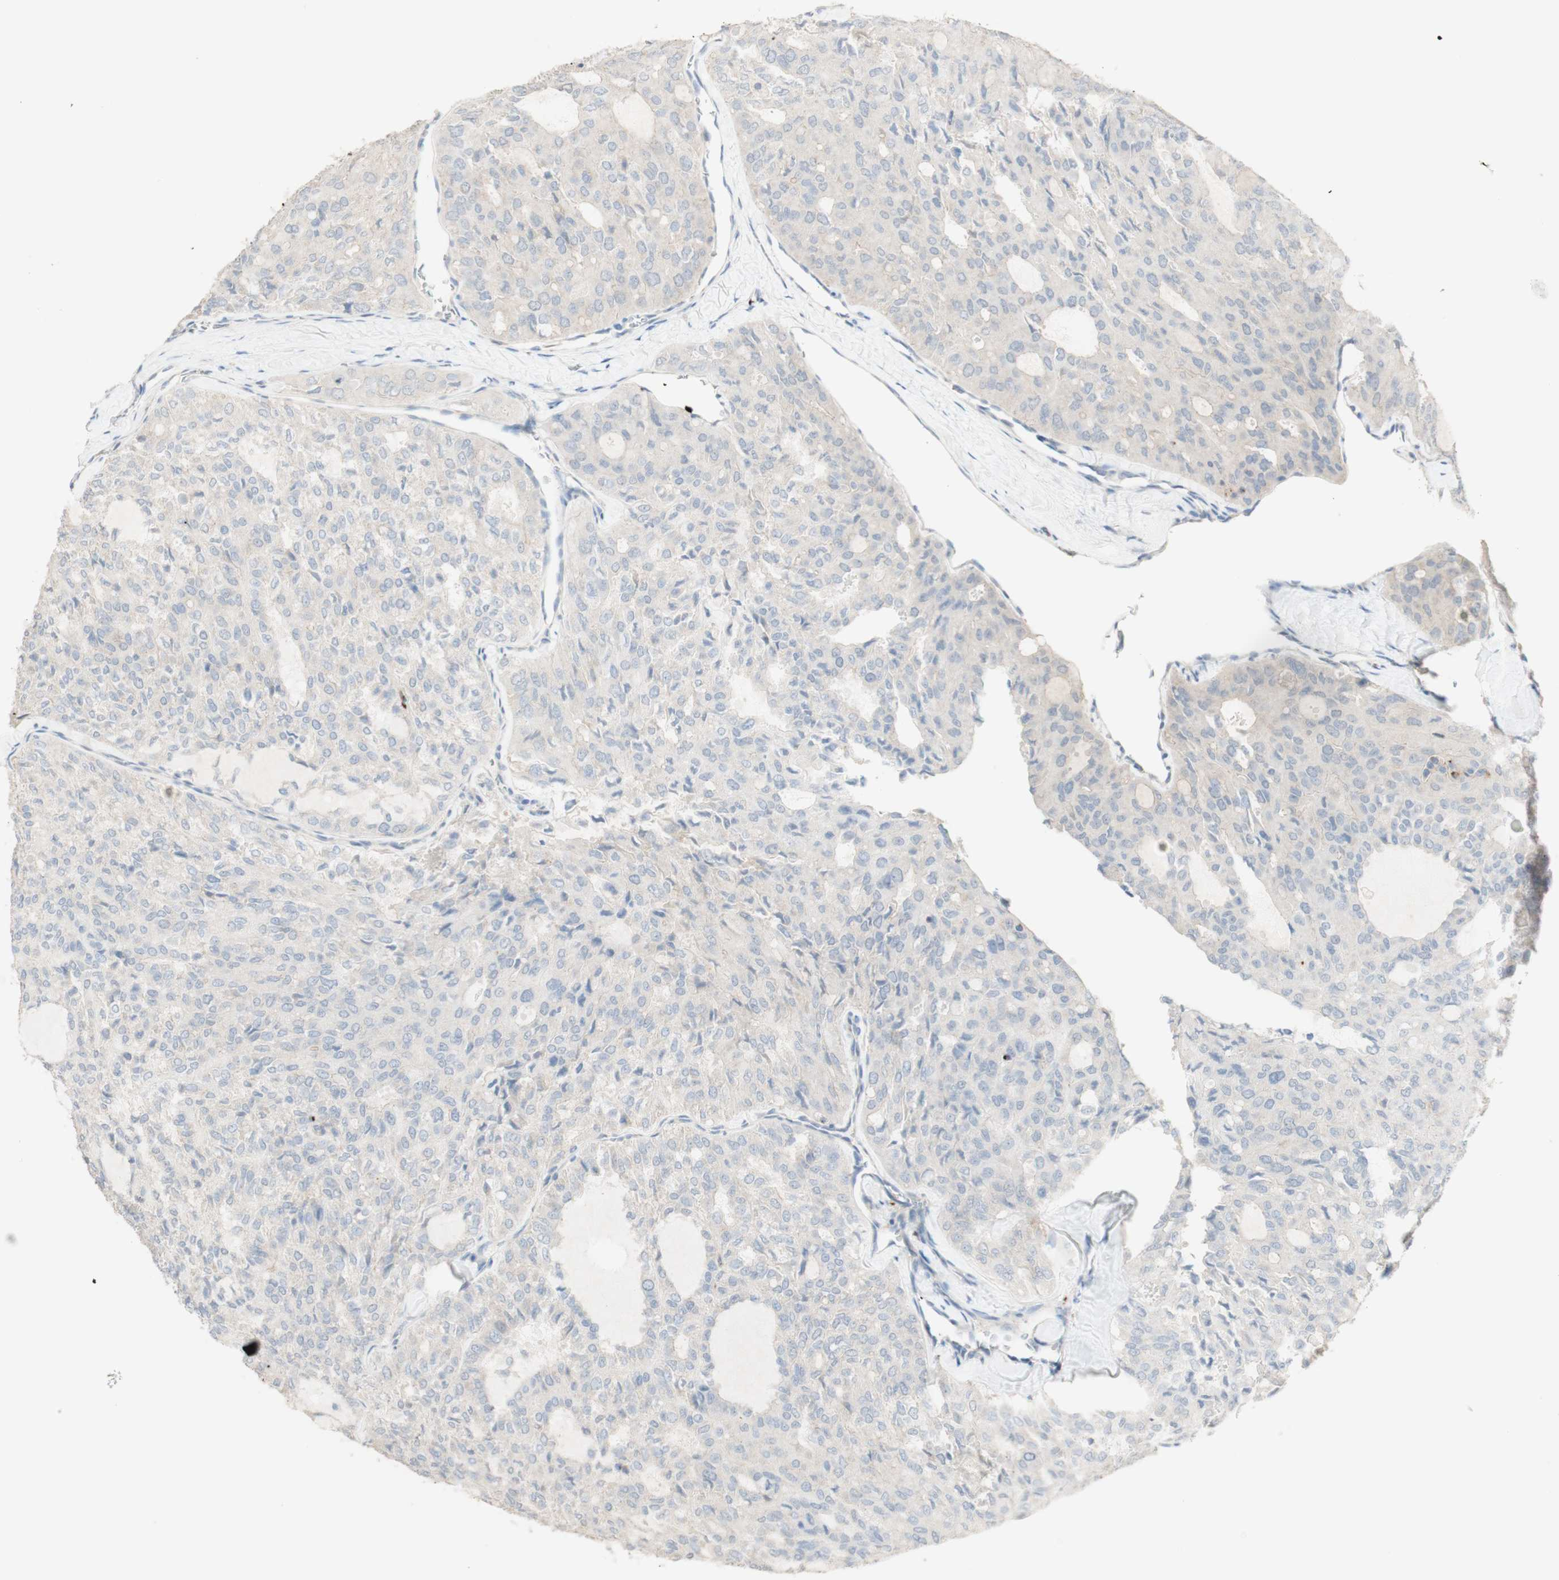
{"staining": {"intensity": "negative", "quantity": "none", "location": "none"}, "tissue": "thyroid cancer", "cell_type": "Tumor cells", "image_type": "cancer", "snomed": [{"axis": "morphology", "description": "Follicular adenoma carcinoma, NOS"}, {"axis": "topography", "description": "Thyroid gland"}], "caption": "Image shows no protein staining in tumor cells of thyroid cancer (follicular adenoma carcinoma) tissue.", "gene": "MANEA", "patient": {"sex": "male", "age": 75}}